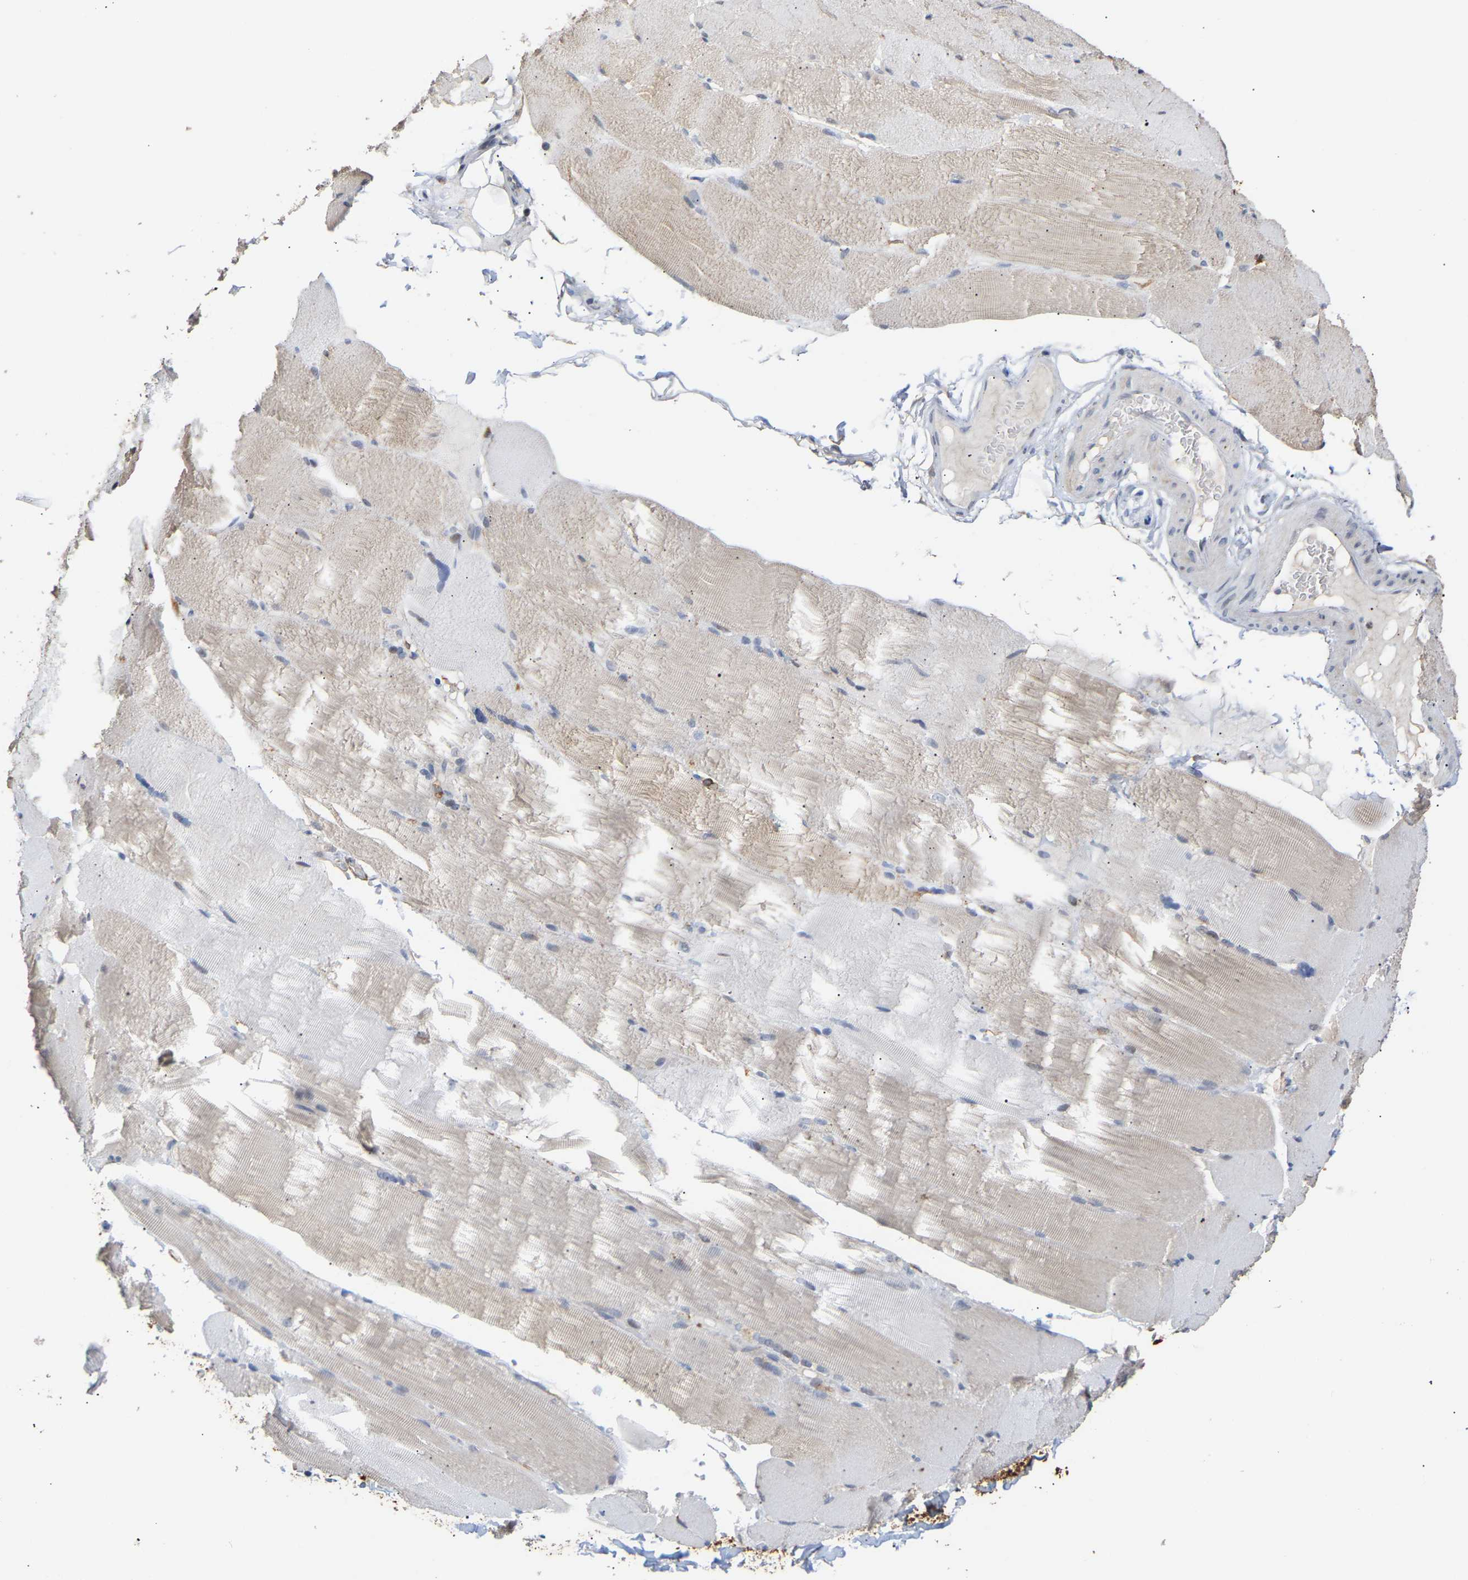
{"staining": {"intensity": "weak", "quantity": "<25%", "location": "cytoplasmic/membranous"}, "tissue": "skeletal muscle", "cell_type": "Myocytes", "image_type": "normal", "snomed": [{"axis": "morphology", "description": "Normal tissue, NOS"}, {"axis": "topography", "description": "Skin"}, {"axis": "topography", "description": "Skeletal muscle"}], "caption": "Immunohistochemistry image of benign skeletal muscle: human skeletal muscle stained with DAB exhibits no significant protein positivity in myocytes.", "gene": "AMPH", "patient": {"sex": "male", "age": 83}}